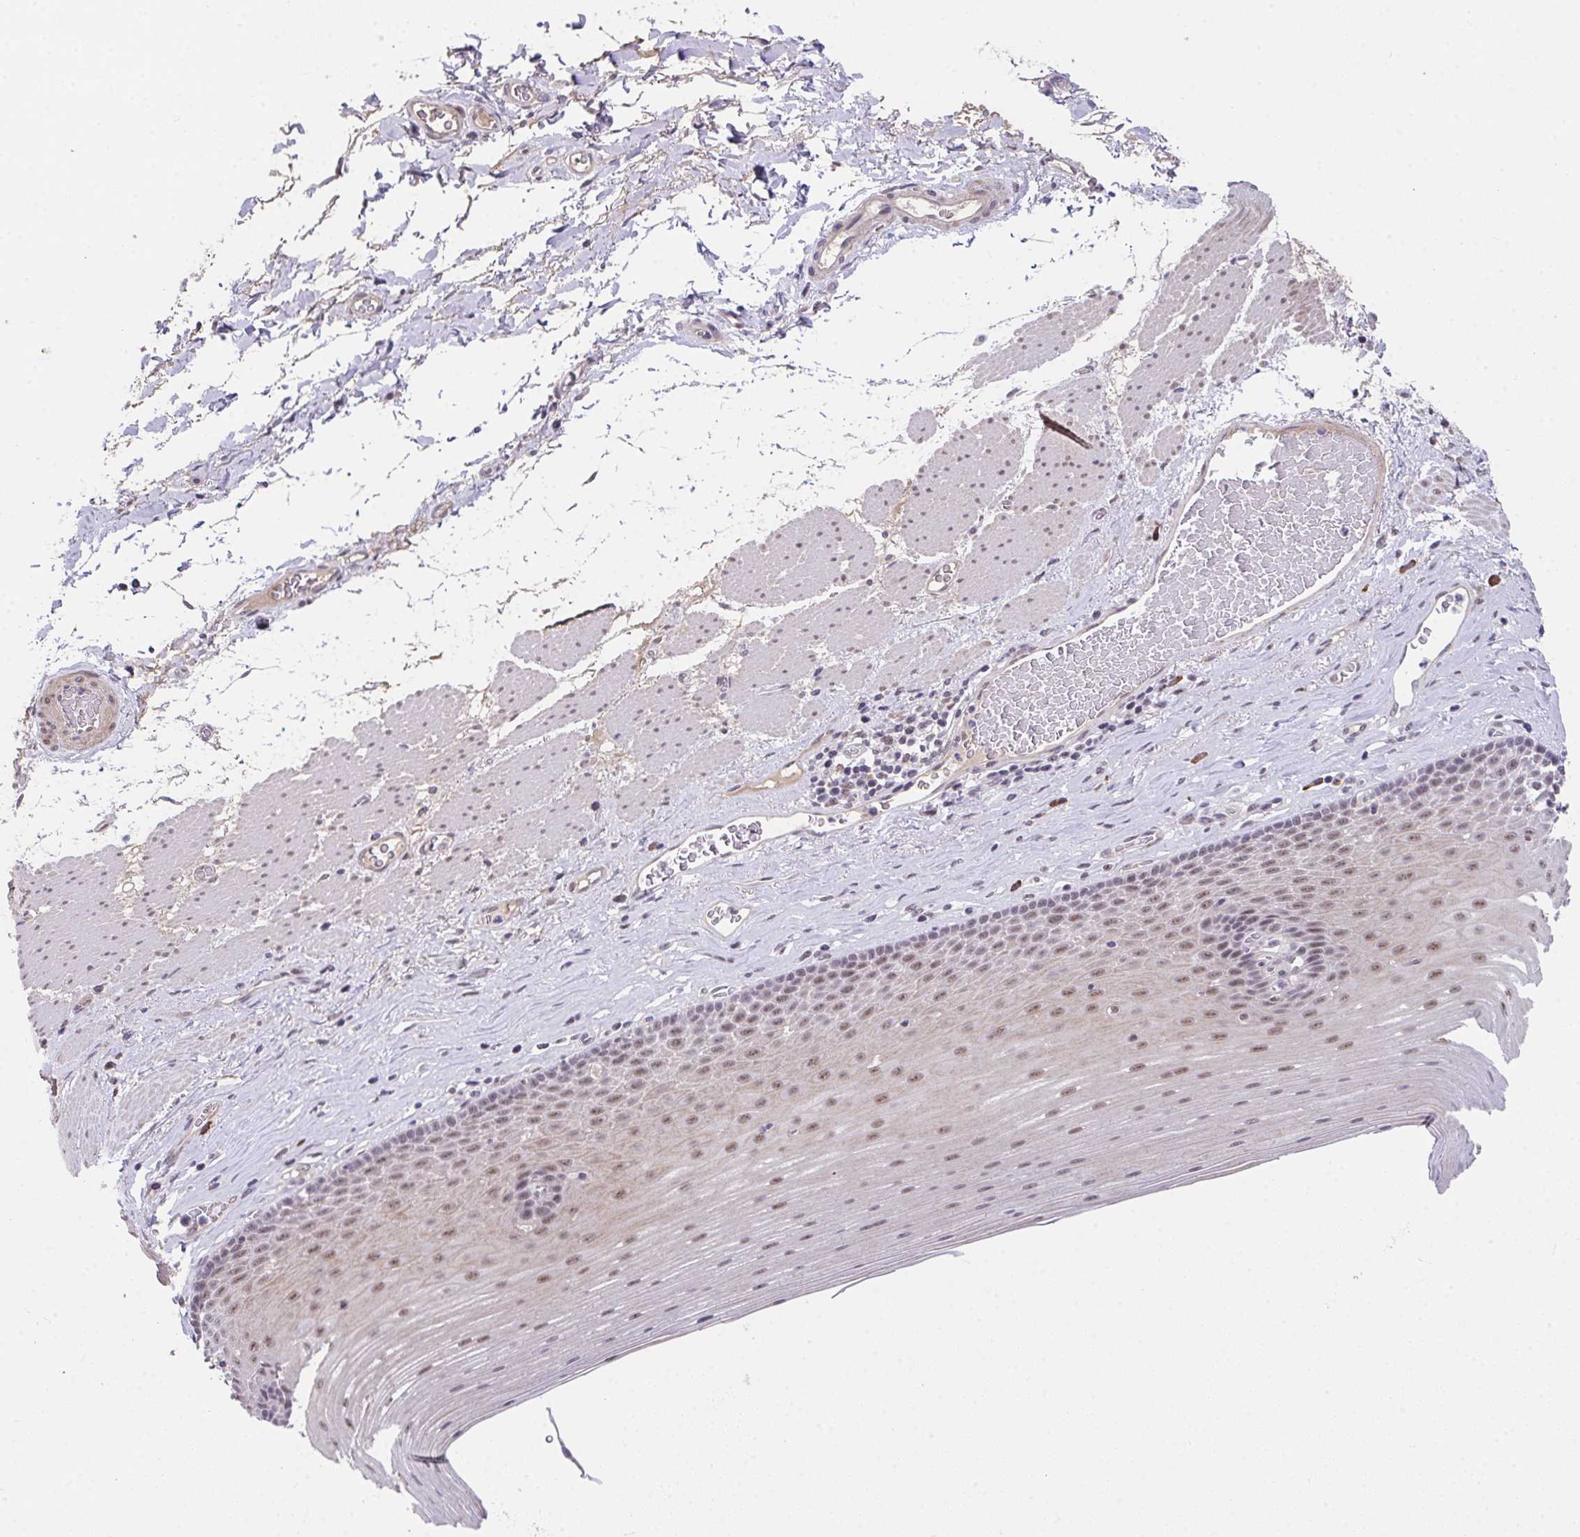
{"staining": {"intensity": "moderate", "quantity": "25%-75%", "location": "nuclear"}, "tissue": "esophagus", "cell_type": "Squamous epithelial cells", "image_type": "normal", "snomed": [{"axis": "morphology", "description": "Normal tissue, NOS"}, {"axis": "topography", "description": "Esophagus"}], "caption": "The photomicrograph displays immunohistochemical staining of benign esophagus. There is moderate nuclear expression is seen in about 25%-75% of squamous epithelial cells.", "gene": "RBBP6", "patient": {"sex": "male", "age": 62}}